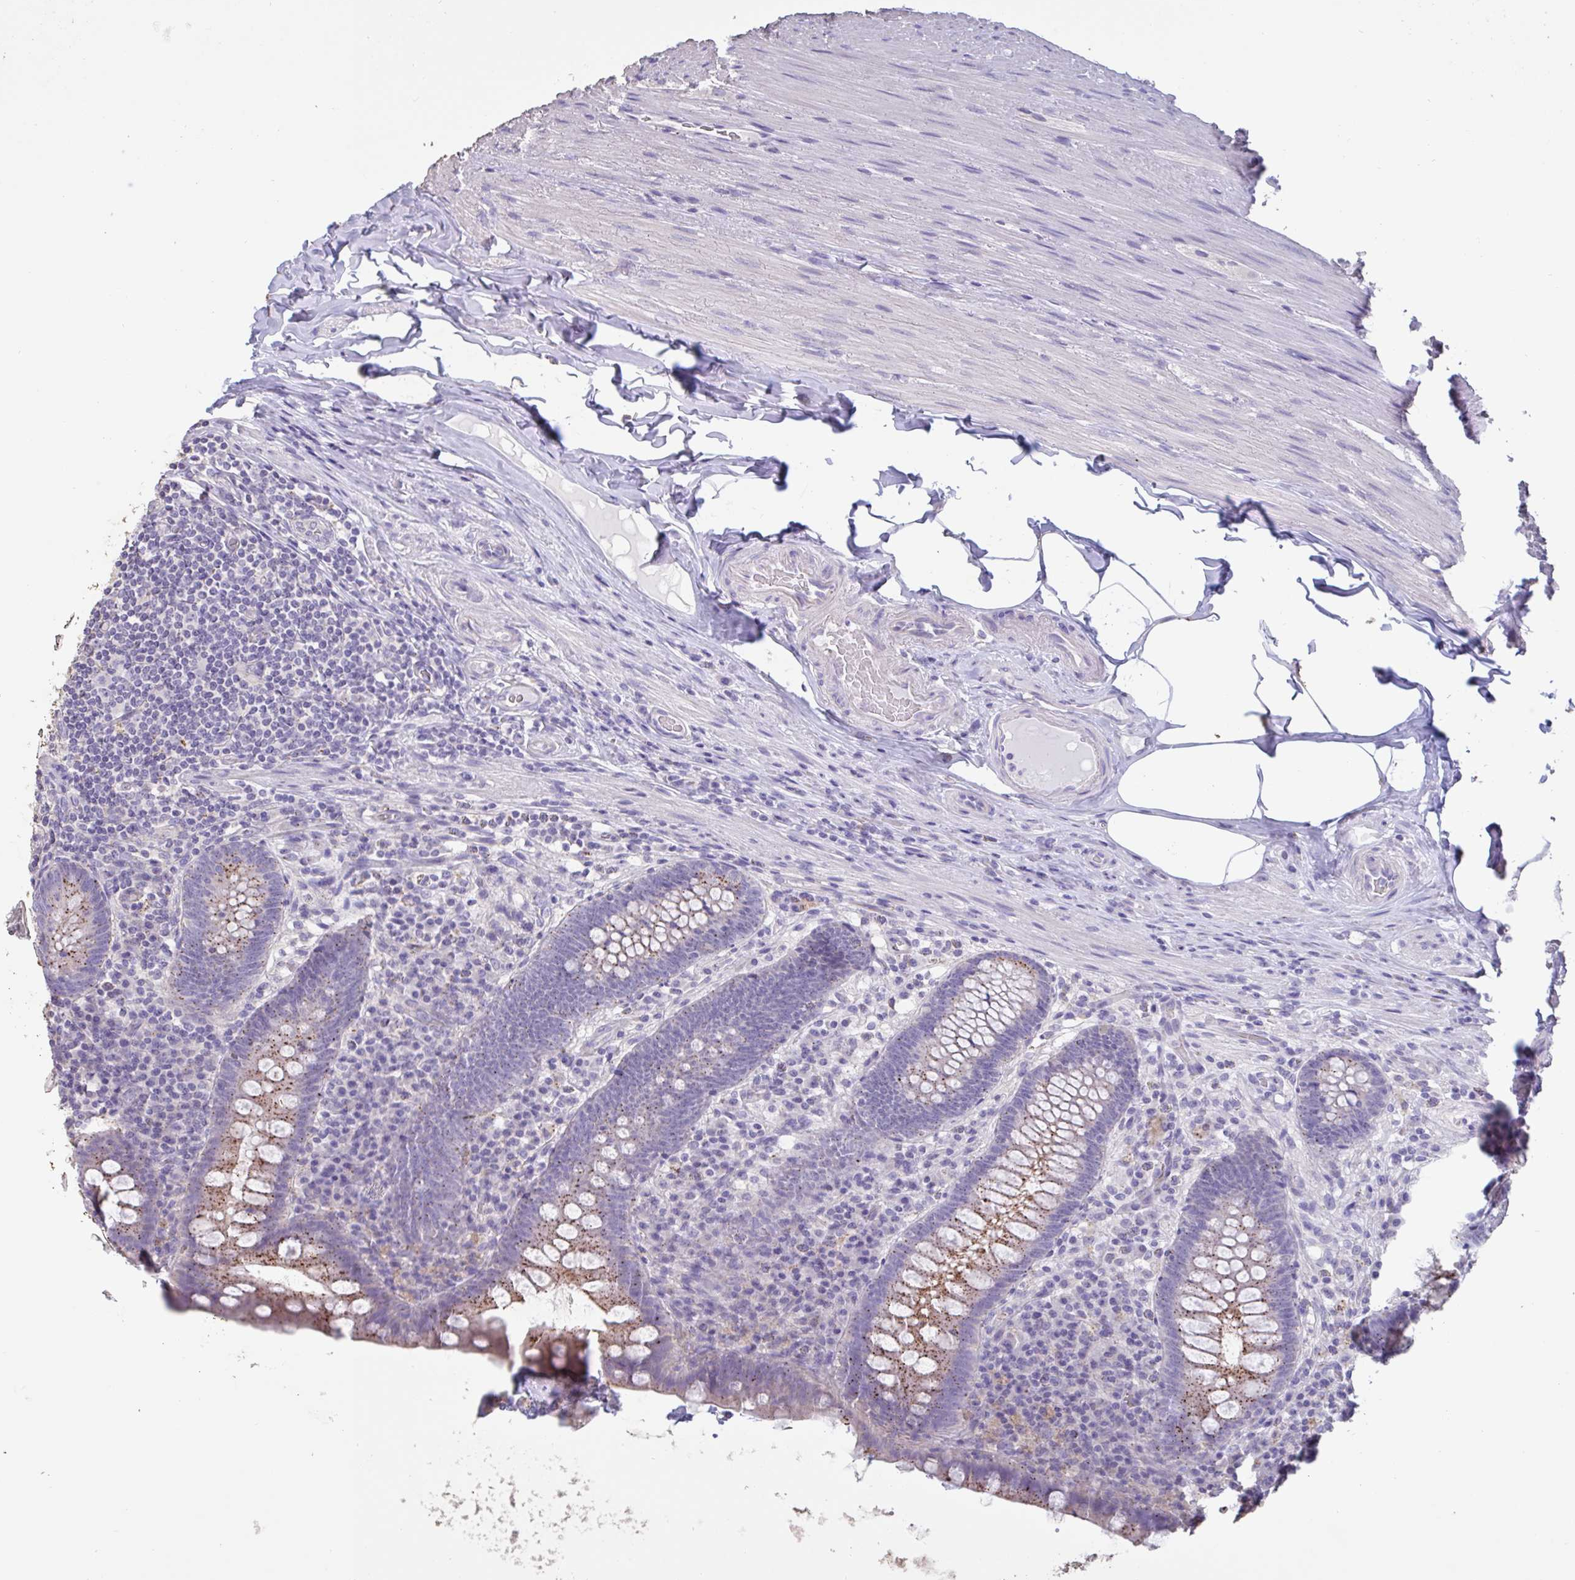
{"staining": {"intensity": "weak", "quantity": "25%-75%", "location": "cytoplasmic/membranous"}, "tissue": "appendix", "cell_type": "Glandular cells", "image_type": "normal", "snomed": [{"axis": "morphology", "description": "Normal tissue, NOS"}, {"axis": "topography", "description": "Appendix"}], "caption": "Appendix stained for a protein shows weak cytoplasmic/membranous positivity in glandular cells. (Stains: DAB (3,3'-diaminobenzidine) in brown, nuclei in blue, Microscopy: brightfield microscopy at high magnification).", "gene": "CHMP5", "patient": {"sex": "male", "age": 71}}